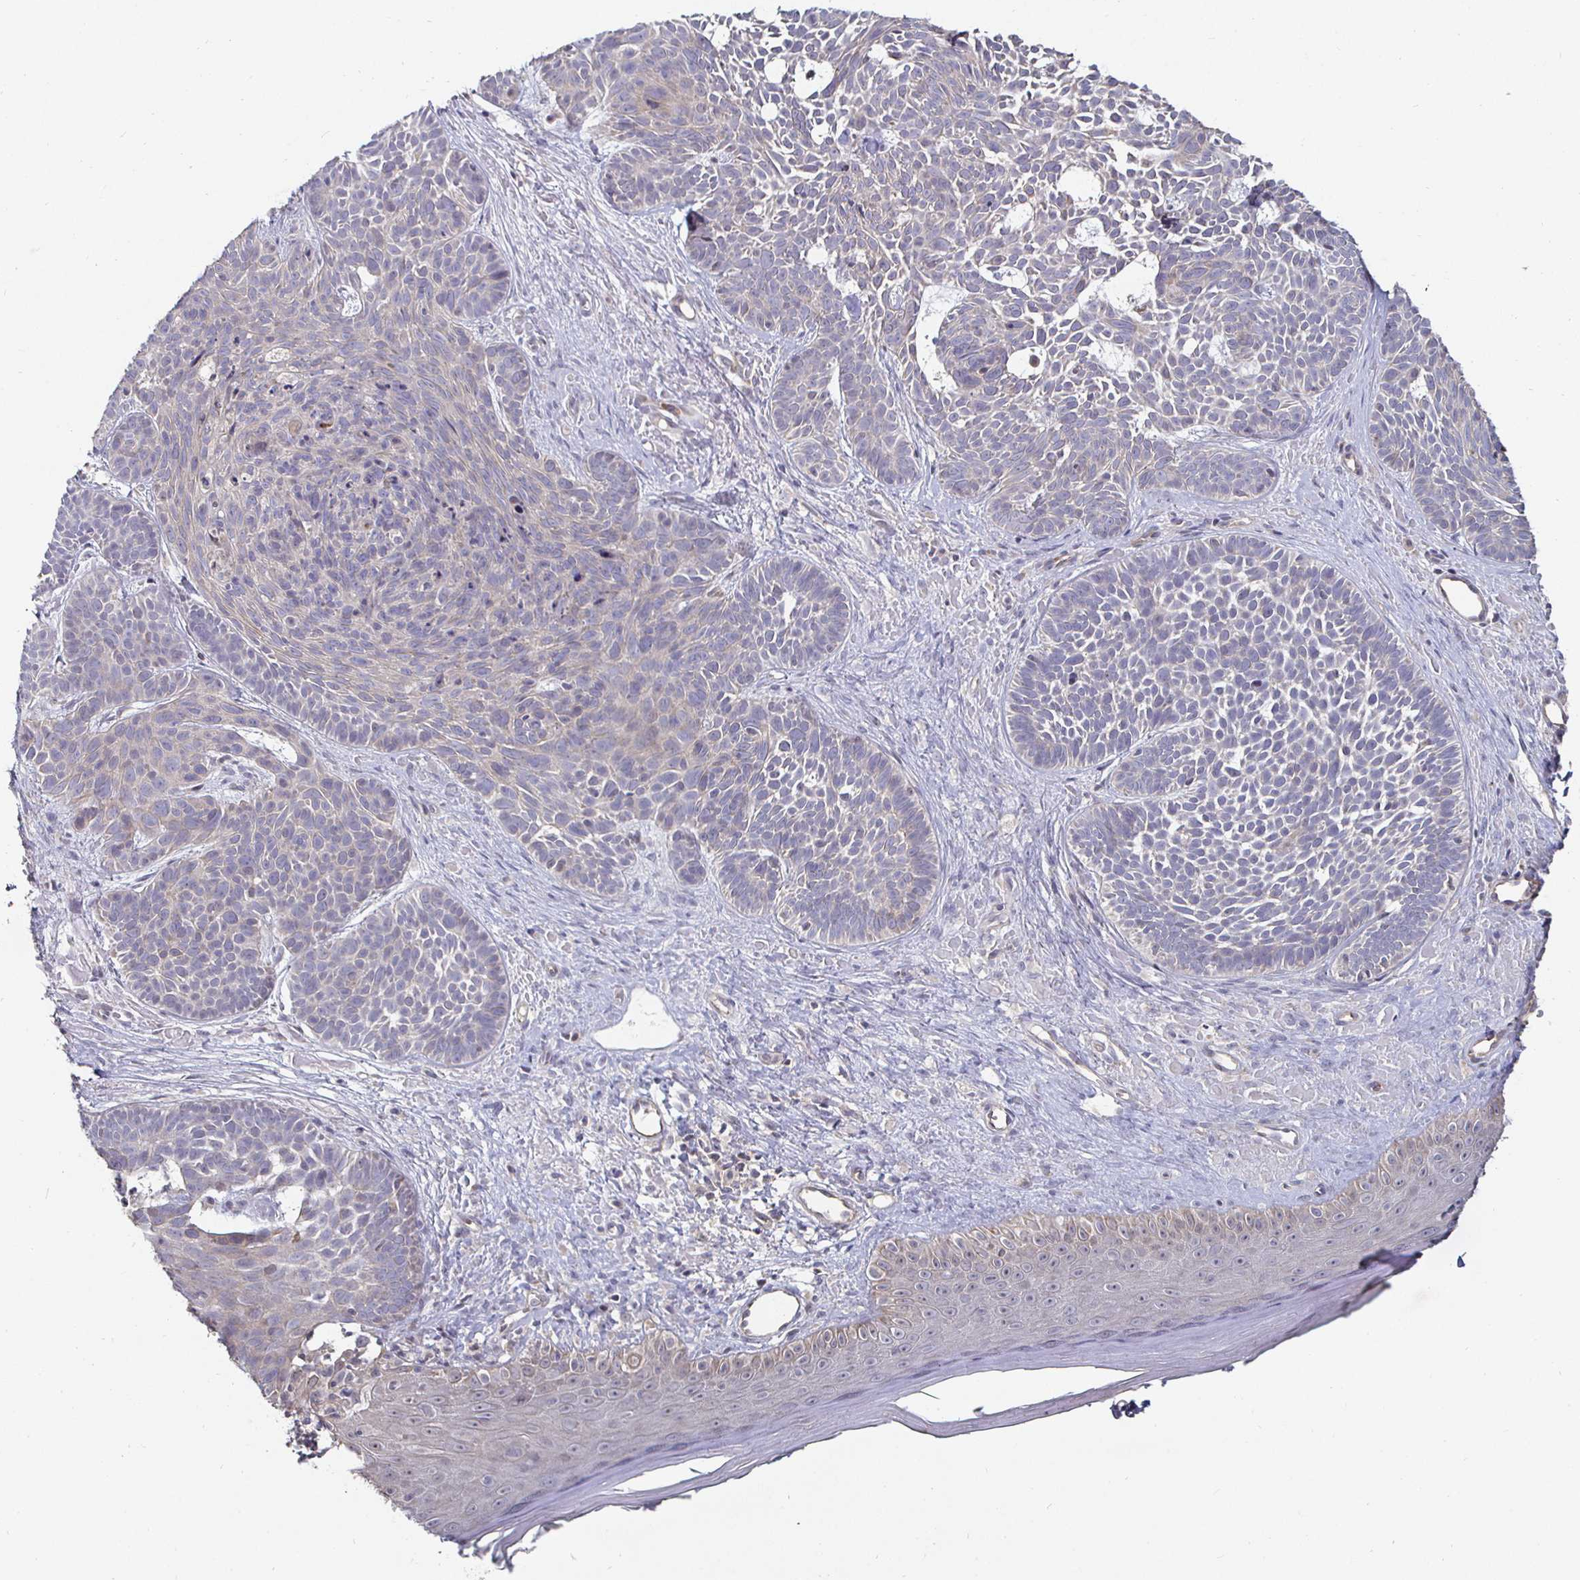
{"staining": {"intensity": "weak", "quantity": "<25%", "location": "cytoplasmic/membranous"}, "tissue": "skin cancer", "cell_type": "Tumor cells", "image_type": "cancer", "snomed": [{"axis": "morphology", "description": "Basal cell carcinoma"}, {"axis": "topography", "description": "Skin"}], "caption": "DAB (3,3'-diaminobenzidine) immunohistochemical staining of skin cancer displays no significant staining in tumor cells.", "gene": "NRSN1", "patient": {"sex": "male", "age": 81}}